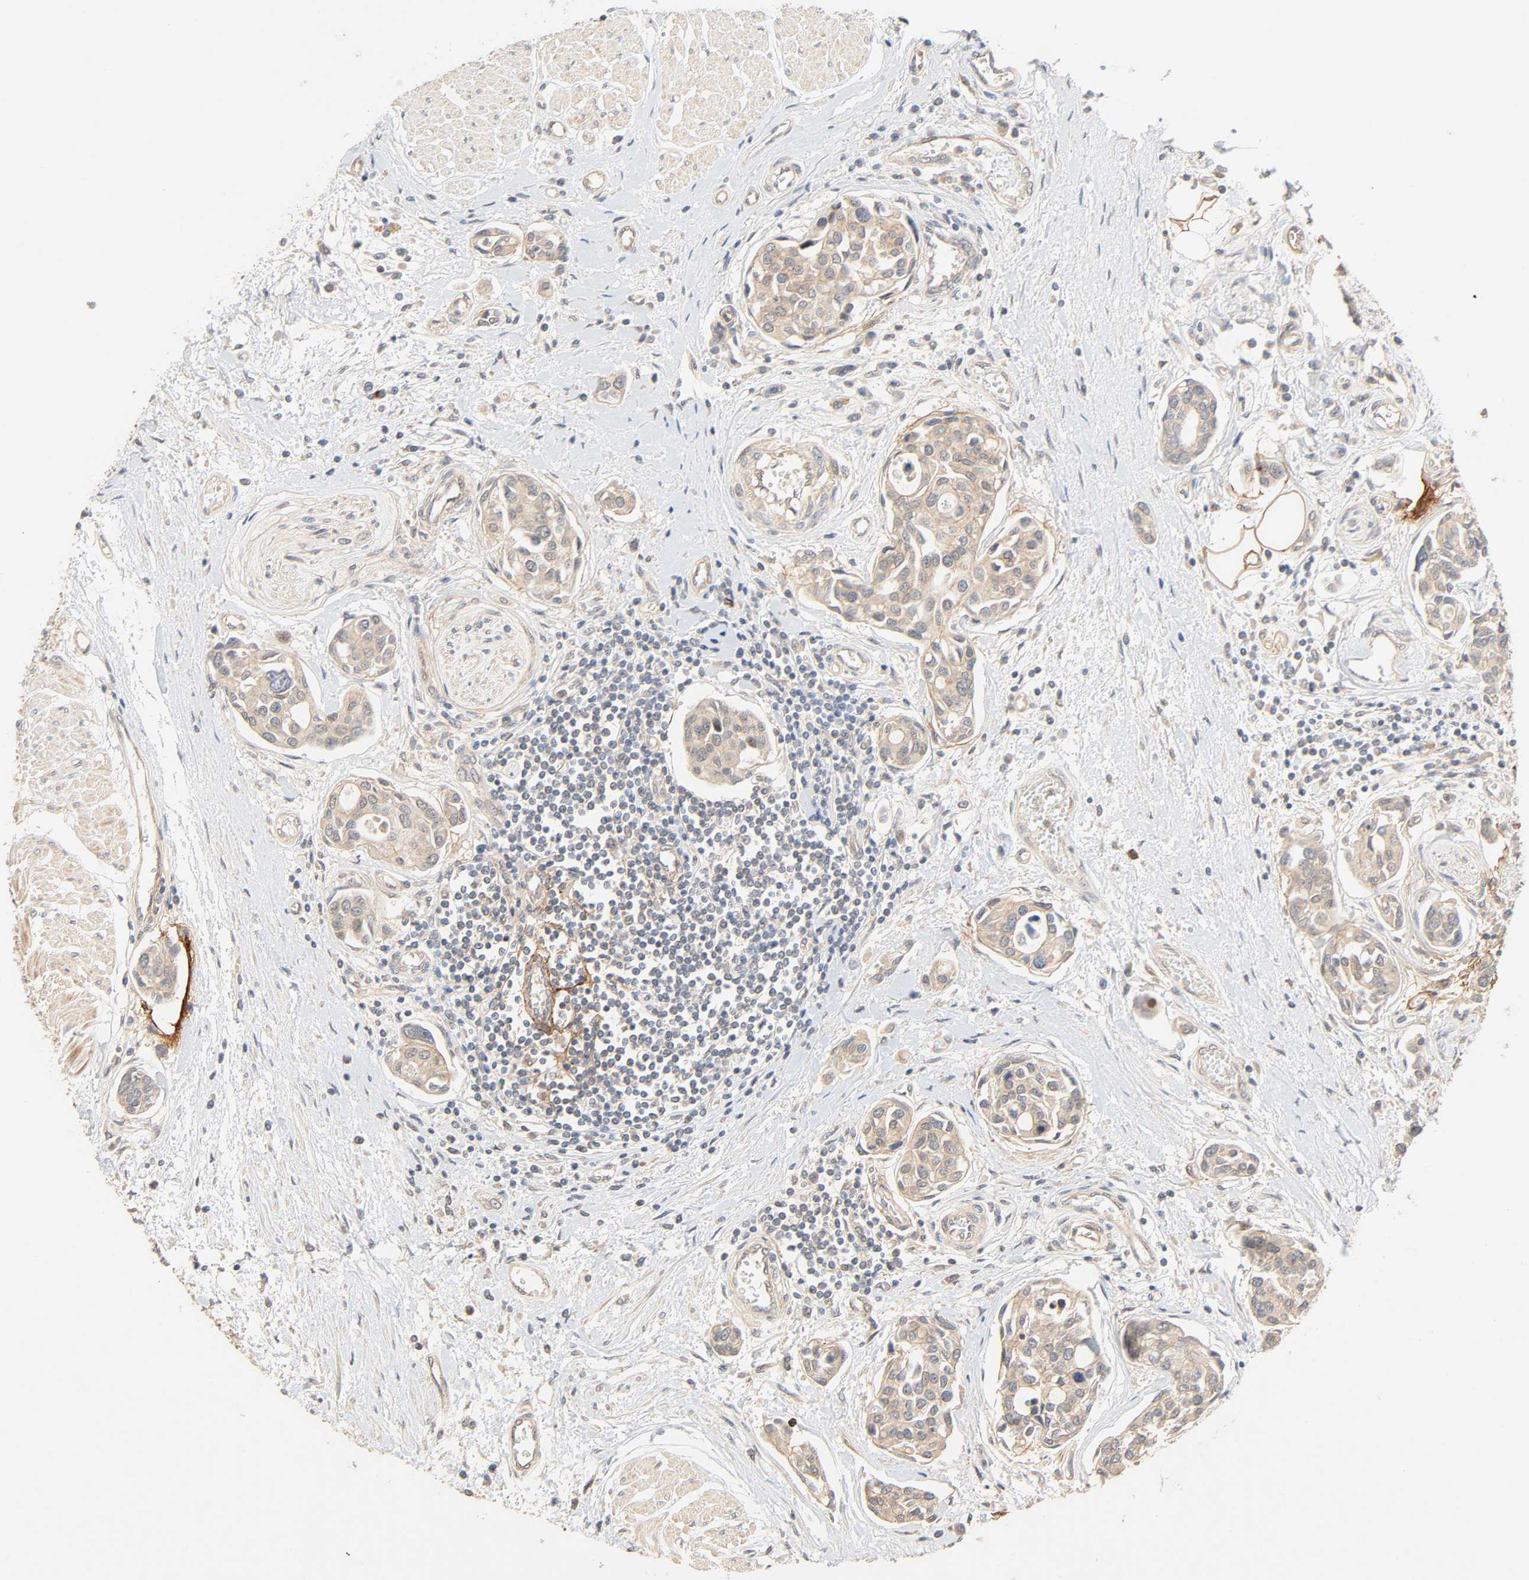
{"staining": {"intensity": "weak", "quantity": "25%-75%", "location": "cytoplasmic/membranous"}, "tissue": "urothelial cancer", "cell_type": "Tumor cells", "image_type": "cancer", "snomed": [{"axis": "morphology", "description": "Urothelial carcinoma, High grade"}, {"axis": "topography", "description": "Urinary bladder"}], "caption": "High-grade urothelial carcinoma stained with a protein marker exhibits weak staining in tumor cells.", "gene": "CACNA1G", "patient": {"sex": "male", "age": 78}}